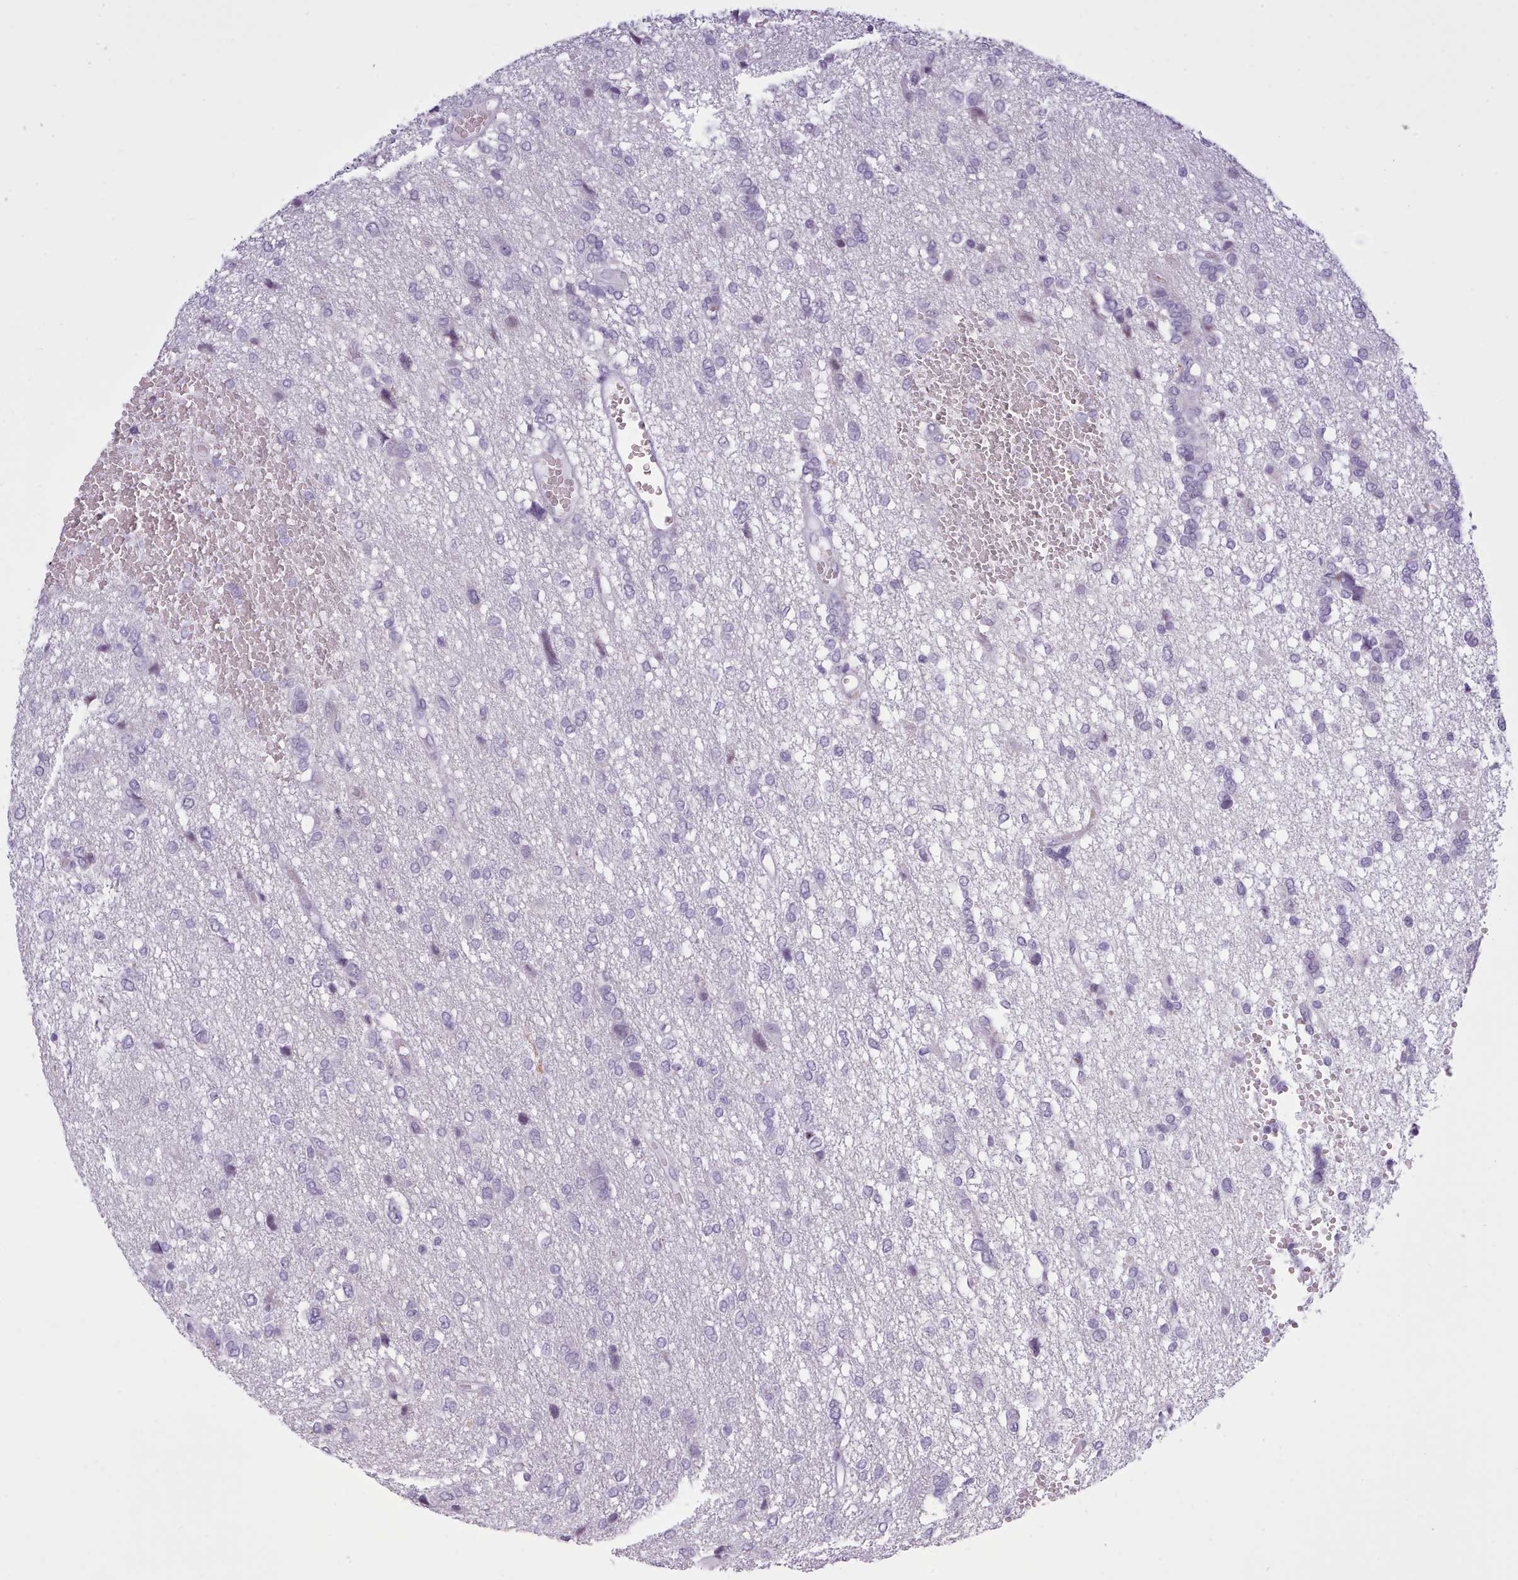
{"staining": {"intensity": "negative", "quantity": "none", "location": "none"}, "tissue": "glioma", "cell_type": "Tumor cells", "image_type": "cancer", "snomed": [{"axis": "morphology", "description": "Glioma, malignant, High grade"}, {"axis": "topography", "description": "Brain"}], "caption": "Immunohistochemical staining of glioma exhibits no significant staining in tumor cells.", "gene": "FBXO48", "patient": {"sex": "female", "age": 59}}